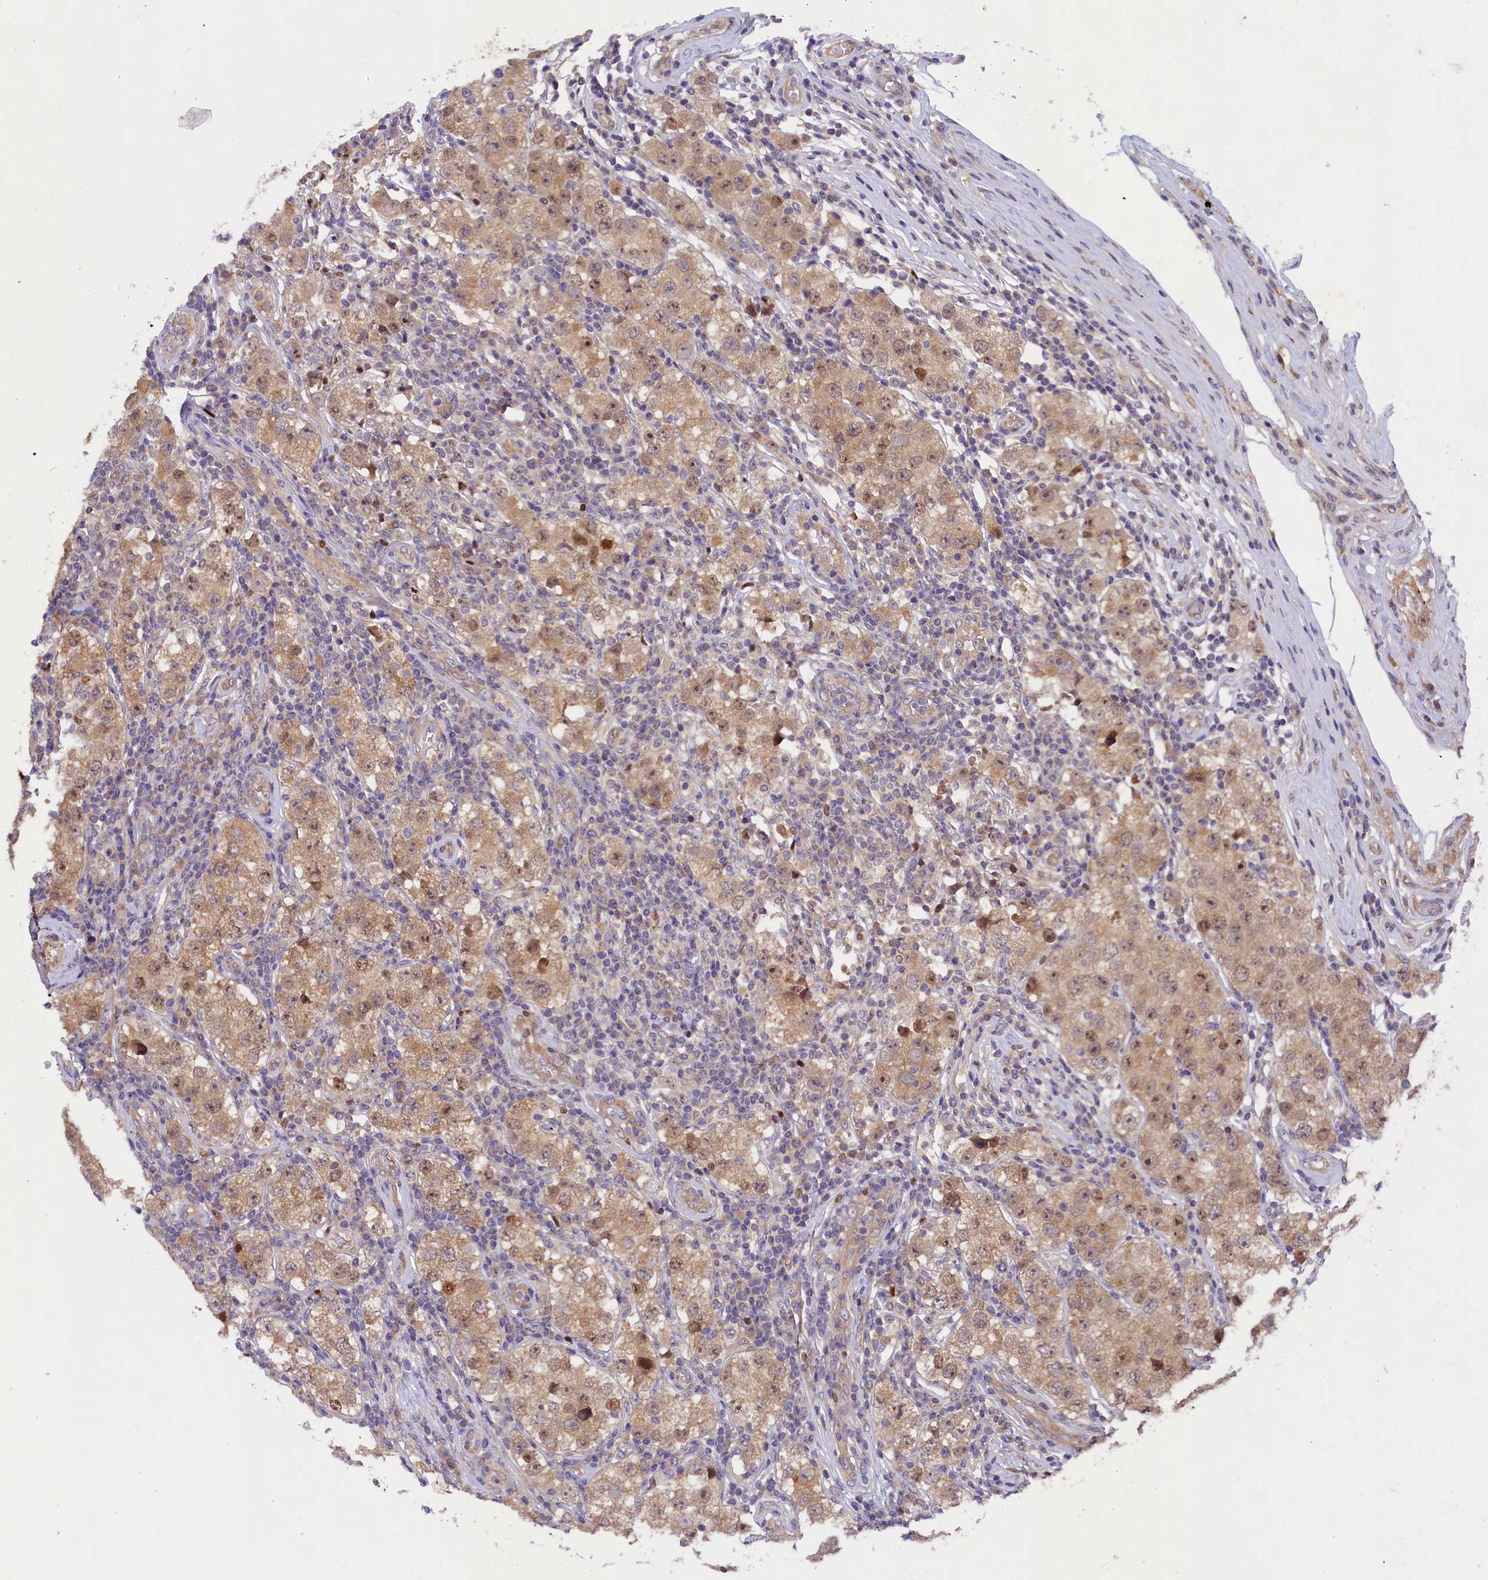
{"staining": {"intensity": "moderate", "quantity": ">75%", "location": "cytoplasmic/membranous,nuclear"}, "tissue": "testis cancer", "cell_type": "Tumor cells", "image_type": "cancer", "snomed": [{"axis": "morphology", "description": "Seminoma, NOS"}, {"axis": "topography", "description": "Testis"}], "caption": "An image of human testis cancer stained for a protein reveals moderate cytoplasmic/membranous and nuclear brown staining in tumor cells. The staining is performed using DAB (3,3'-diaminobenzidine) brown chromogen to label protein expression. The nuclei are counter-stained blue using hematoxylin.", "gene": "CCDC9B", "patient": {"sex": "male", "age": 34}}